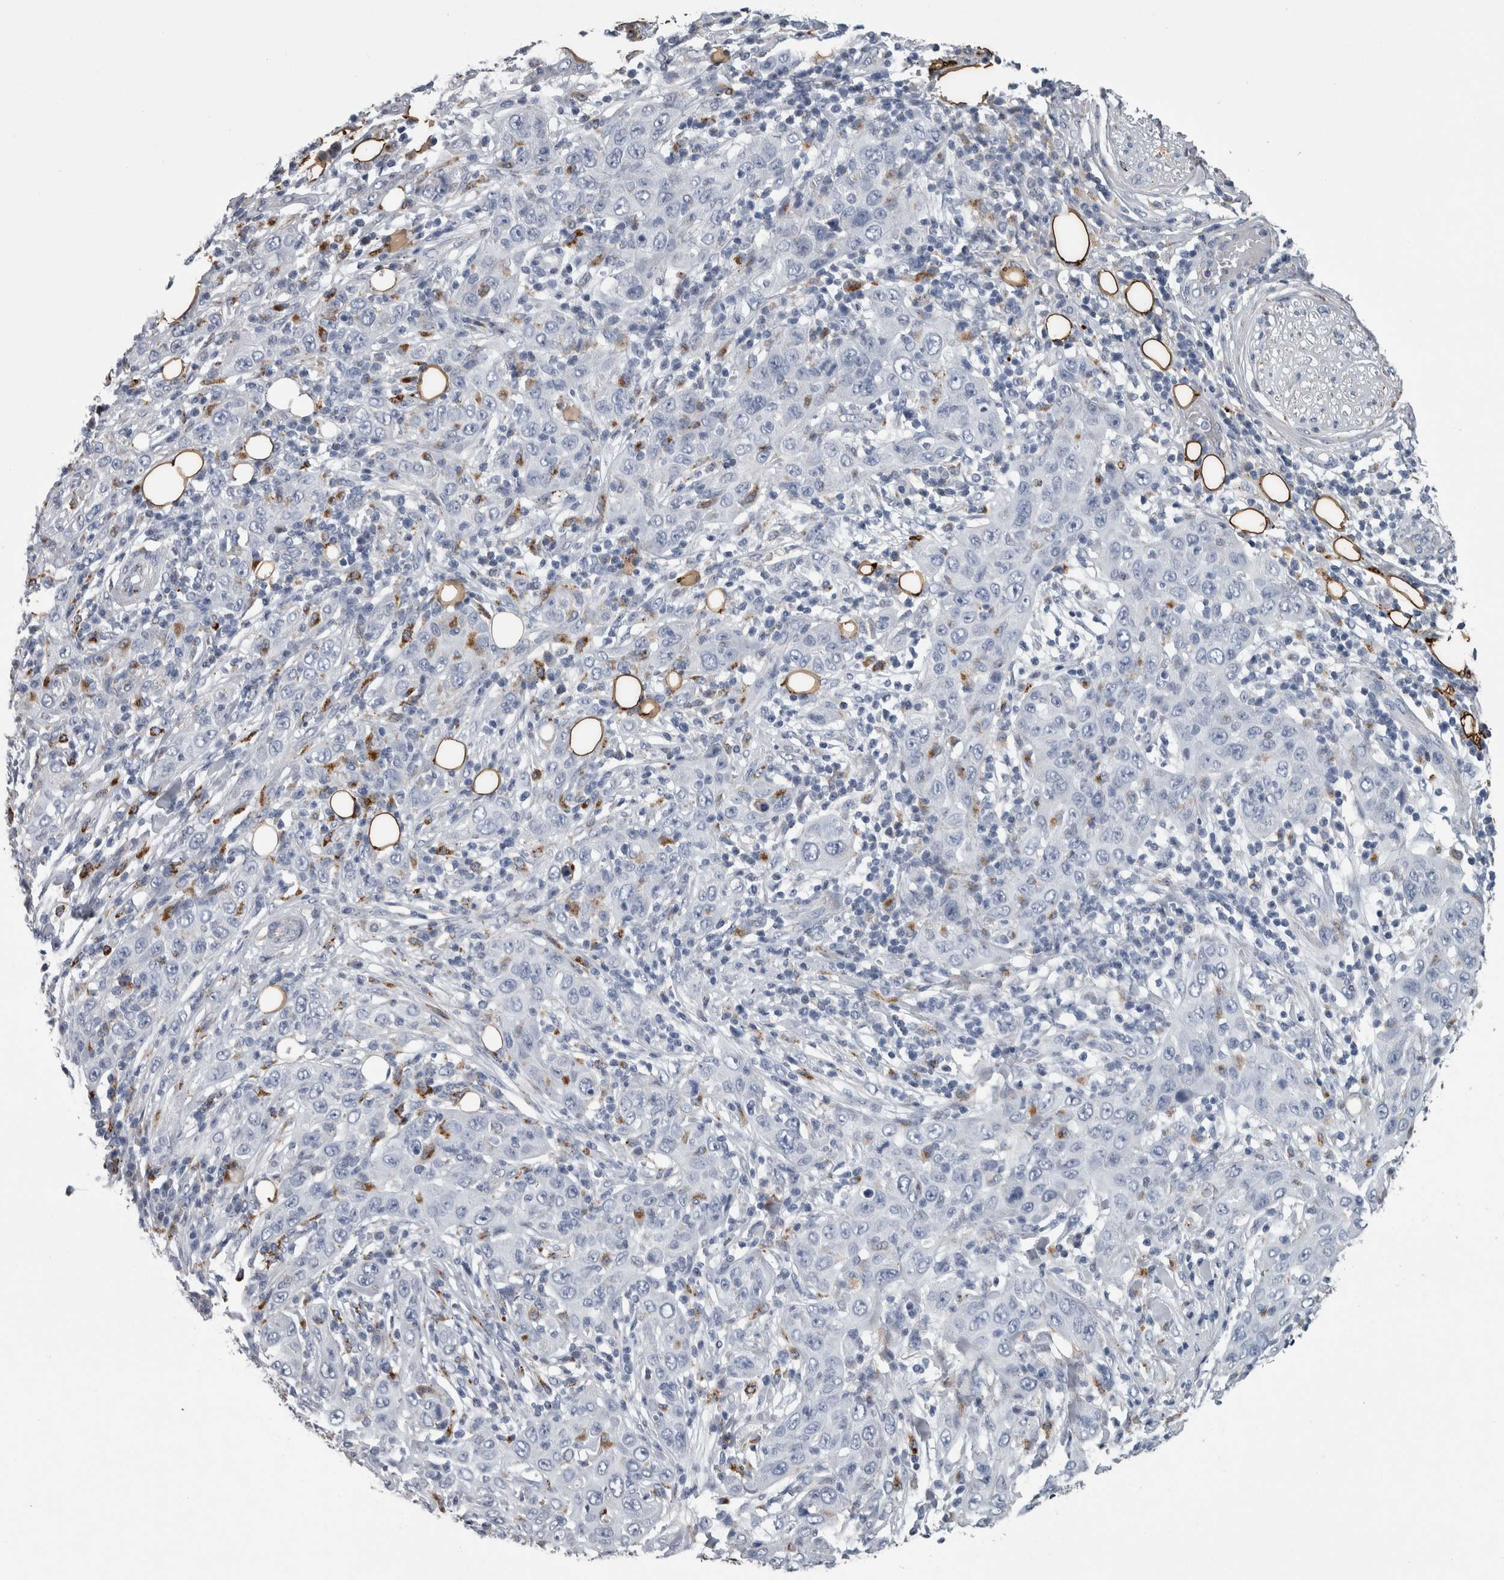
{"staining": {"intensity": "negative", "quantity": "none", "location": "none"}, "tissue": "skin cancer", "cell_type": "Tumor cells", "image_type": "cancer", "snomed": [{"axis": "morphology", "description": "Squamous cell carcinoma, NOS"}, {"axis": "topography", "description": "Skin"}], "caption": "Photomicrograph shows no protein expression in tumor cells of skin squamous cell carcinoma tissue.", "gene": "DPP7", "patient": {"sex": "female", "age": 88}}